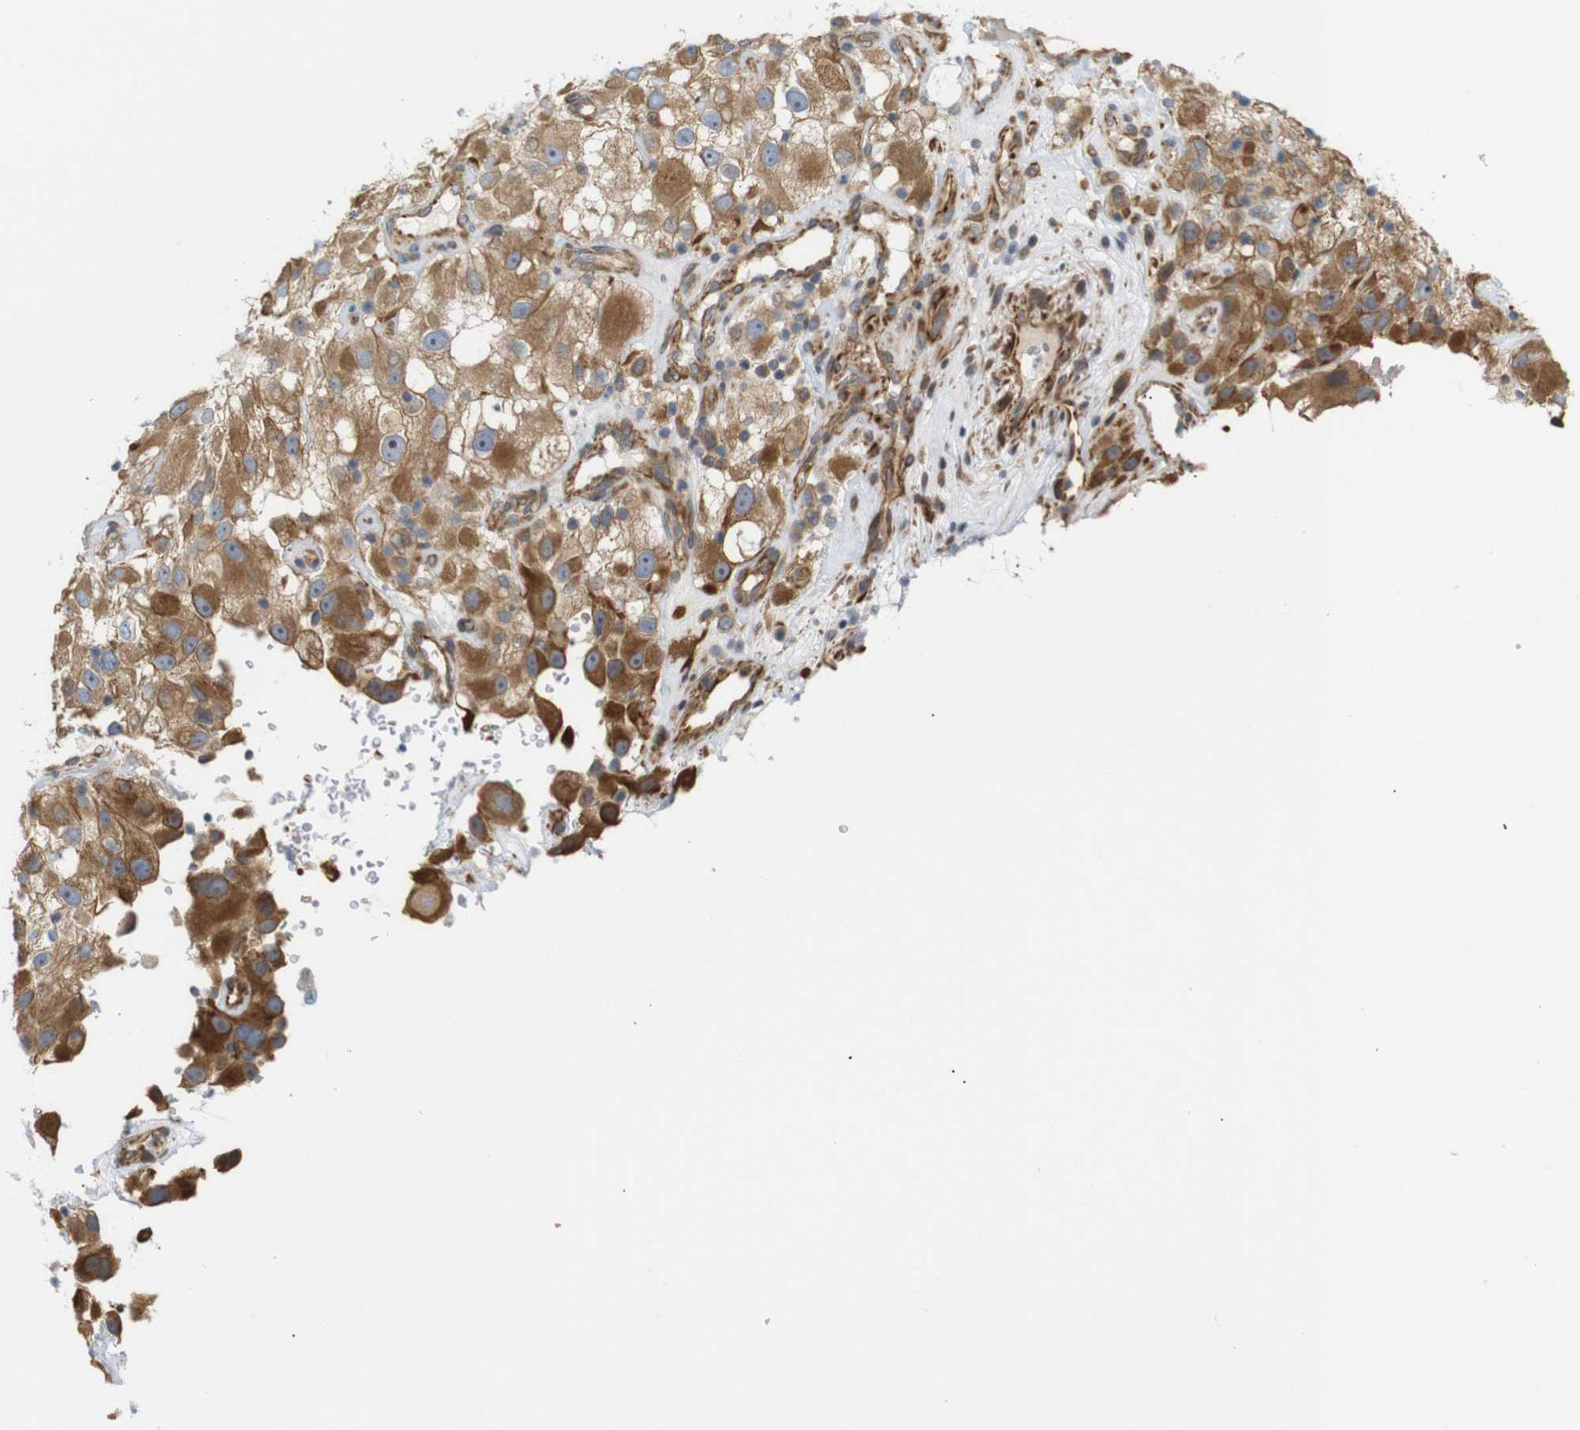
{"staining": {"intensity": "moderate", "quantity": ">75%", "location": "cytoplasmic/membranous"}, "tissue": "renal cancer", "cell_type": "Tumor cells", "image_type": "cancer", "snomed": [{"axis": "morphology", "description": "Adenocarcinoma, NOS"}, {"axis": "topography", "description": "Kidney"}], "caption": "The micrograph demonstrates immunohistochemical staining of adenocarcinoma (renal). There is moderate cytoplasmic/membranous positivity is identified in approximately >75% of tumor cells.", "gene": "RPTOR", "patient": {"sex": "female", "age": 52}}